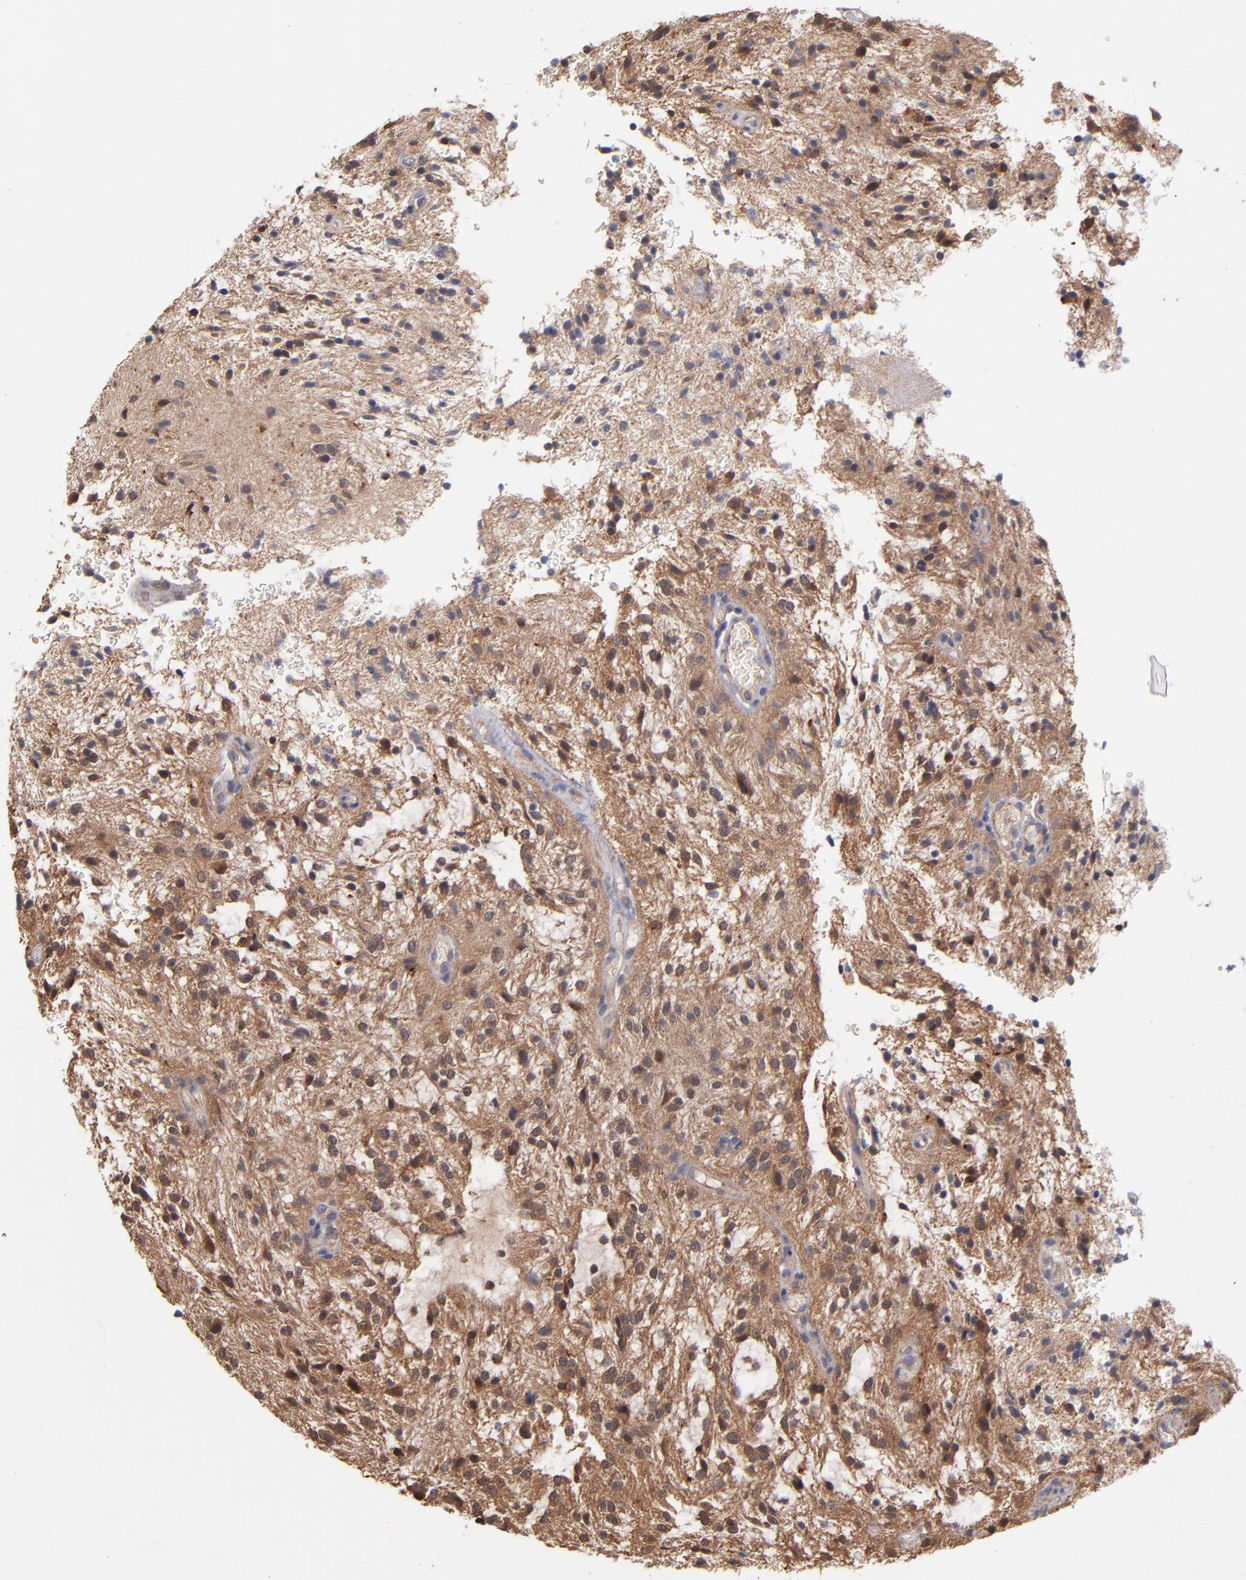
{"staining": {"intensity": "moderate", "quantity": ">75%", "location": "cytoplasmic/membranous"}, "tissue": "glioma", "cell_type": "Tumor cells", "image_type": "cancer", "snomed": [{"axis": "morphology", "description": "Glioma, malignant, NOS"}, {"axis": "topography", "description": "Cerebellum"}], "caption": "Immunohistochemistry of glioma reveals medium levels of moderate cytoplasmic/membranous staining in about >75% of tumor cells.", "gene": "GMFG", "patient": {"sex": "female", "age": 10}}